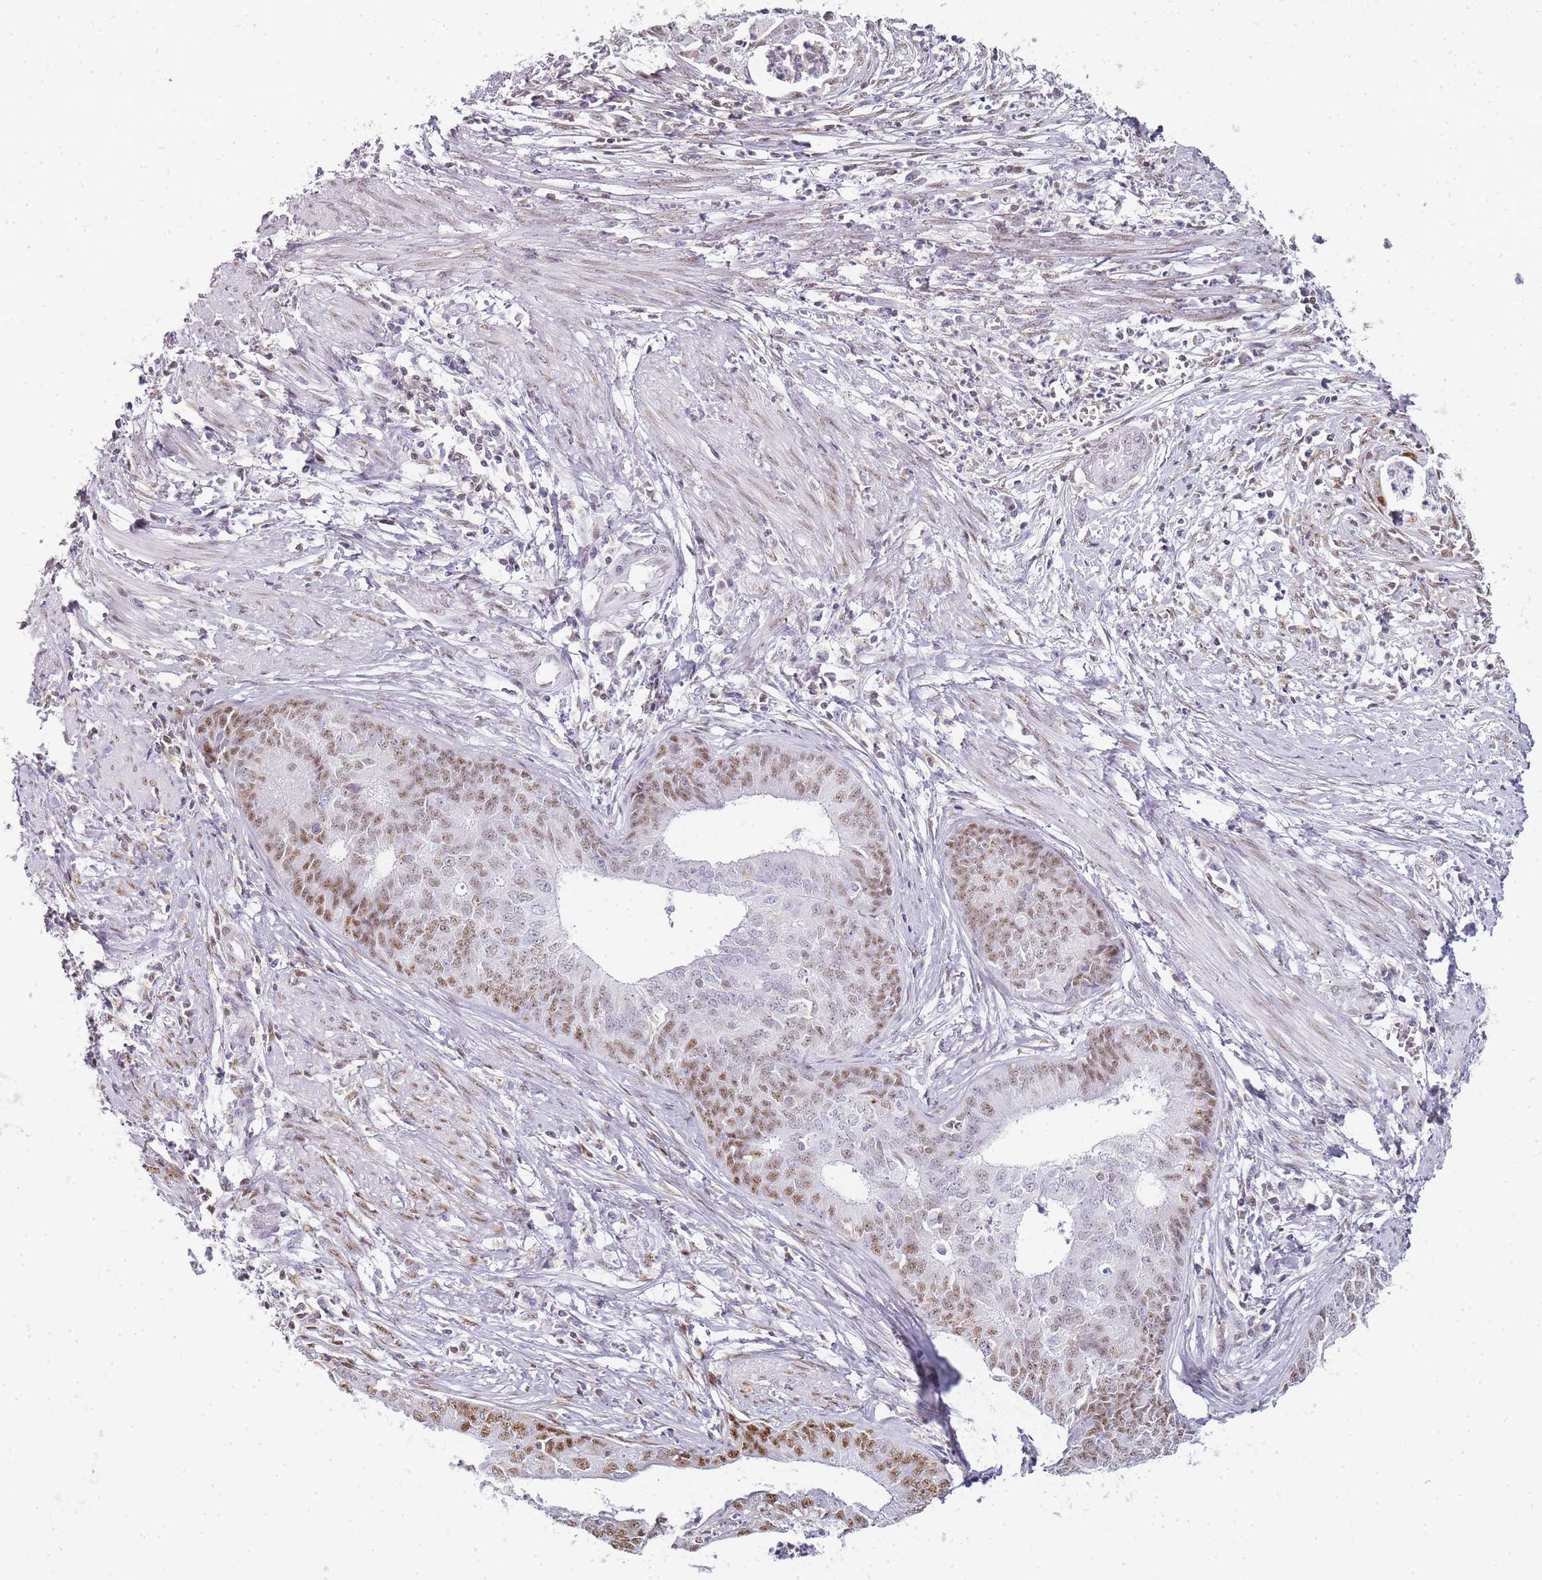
{"staining": {"intensity": "moderate", "quantity": "25%-75%", "location": "nuclear"}, "tissue": "endometrial cancer", "cell_type": "Tumor cells", "image_type": "cancer", "snomed": [{"axis": "morphology", "description": "Adenocarcinoma, NOS"}, {"axis": "topography", "description": "Endometrium"}], "caption": "Moderate nuclear staining for a protein is present in about 25%-75% of tumor cells of endometrial cancer using immunohistochemistry (IHC).", "gene": "JAKMIP1", "patient": {"sex": "female", "age": 68}}